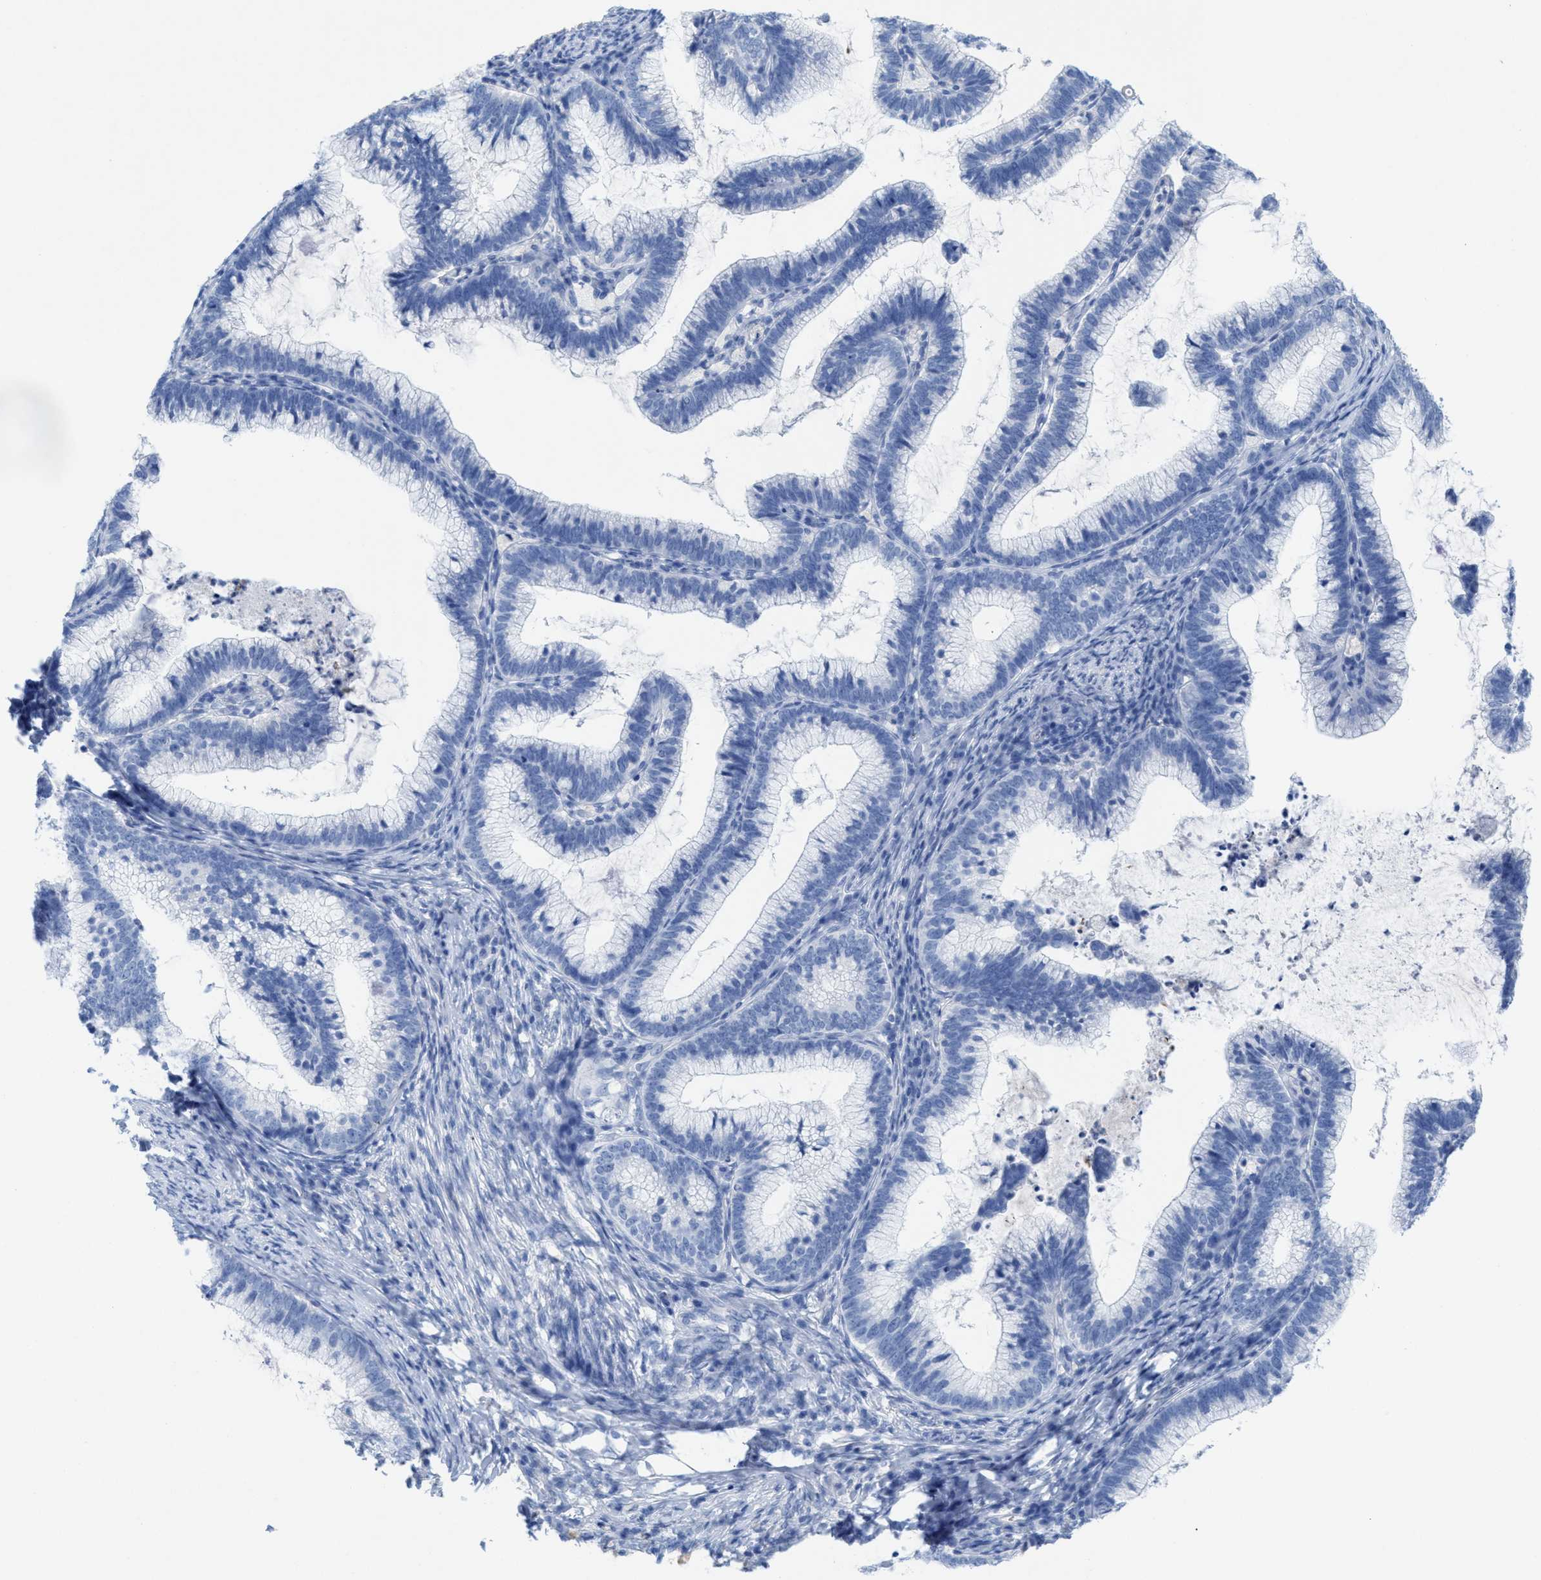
{"staining": {"intensity": "negative", "quantity": "none", "location": "none"}, "tissue": "cervical cancer", "cell_type": "Tumor cells", "image_type": "cancer", "snomed": [{"axis": "morphology", "description": "Adenocarcinoma, NOS"}, {"axis": "topography", "description": "Cervix"}], "caption": "Immunohistochemistry (IHC) of cervical cancer exhibits no positivity in tumor cells. (Stains: DAB (3,3'-diaminobenzidine) immunohistochemistry (IHC) with hematoxylin counter stain, Microscopy: brightfield microscopy at high magnification).", "gene": "ANKFN1", "patient": {"sex": "female", "age": 36}}